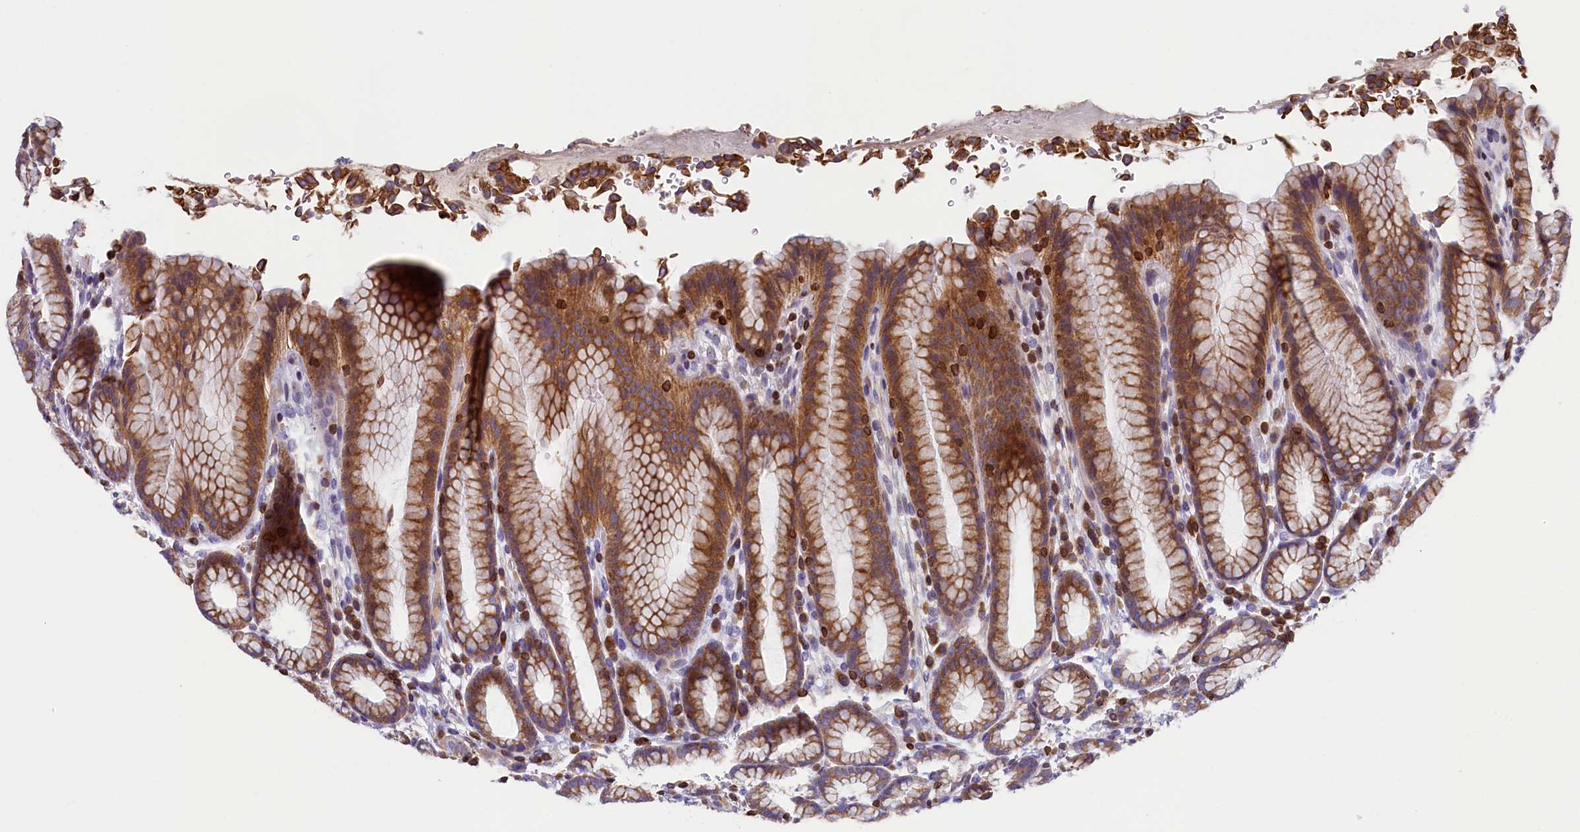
{"staining": {"intensity": "moderate", "quantity": "25%-75%", "location": "cytoplasmic/membranous"}, "tissue": "stomach", "cell_type": "Glandular cells", "image_type": "normal", "snomed": [{"axis": "morphology", "description": "Normal tissue, NOS"}, {"axis": "topography", "description": "Stomach"}], "caption": "This is an image of immunohistochemistry staining of benign stomach, which shows moderate expression in the cytoplasmic/membranous of glandular cells.", "gene": "TRAF3IP3", "patient": {"sex": "male", "age": 42}}